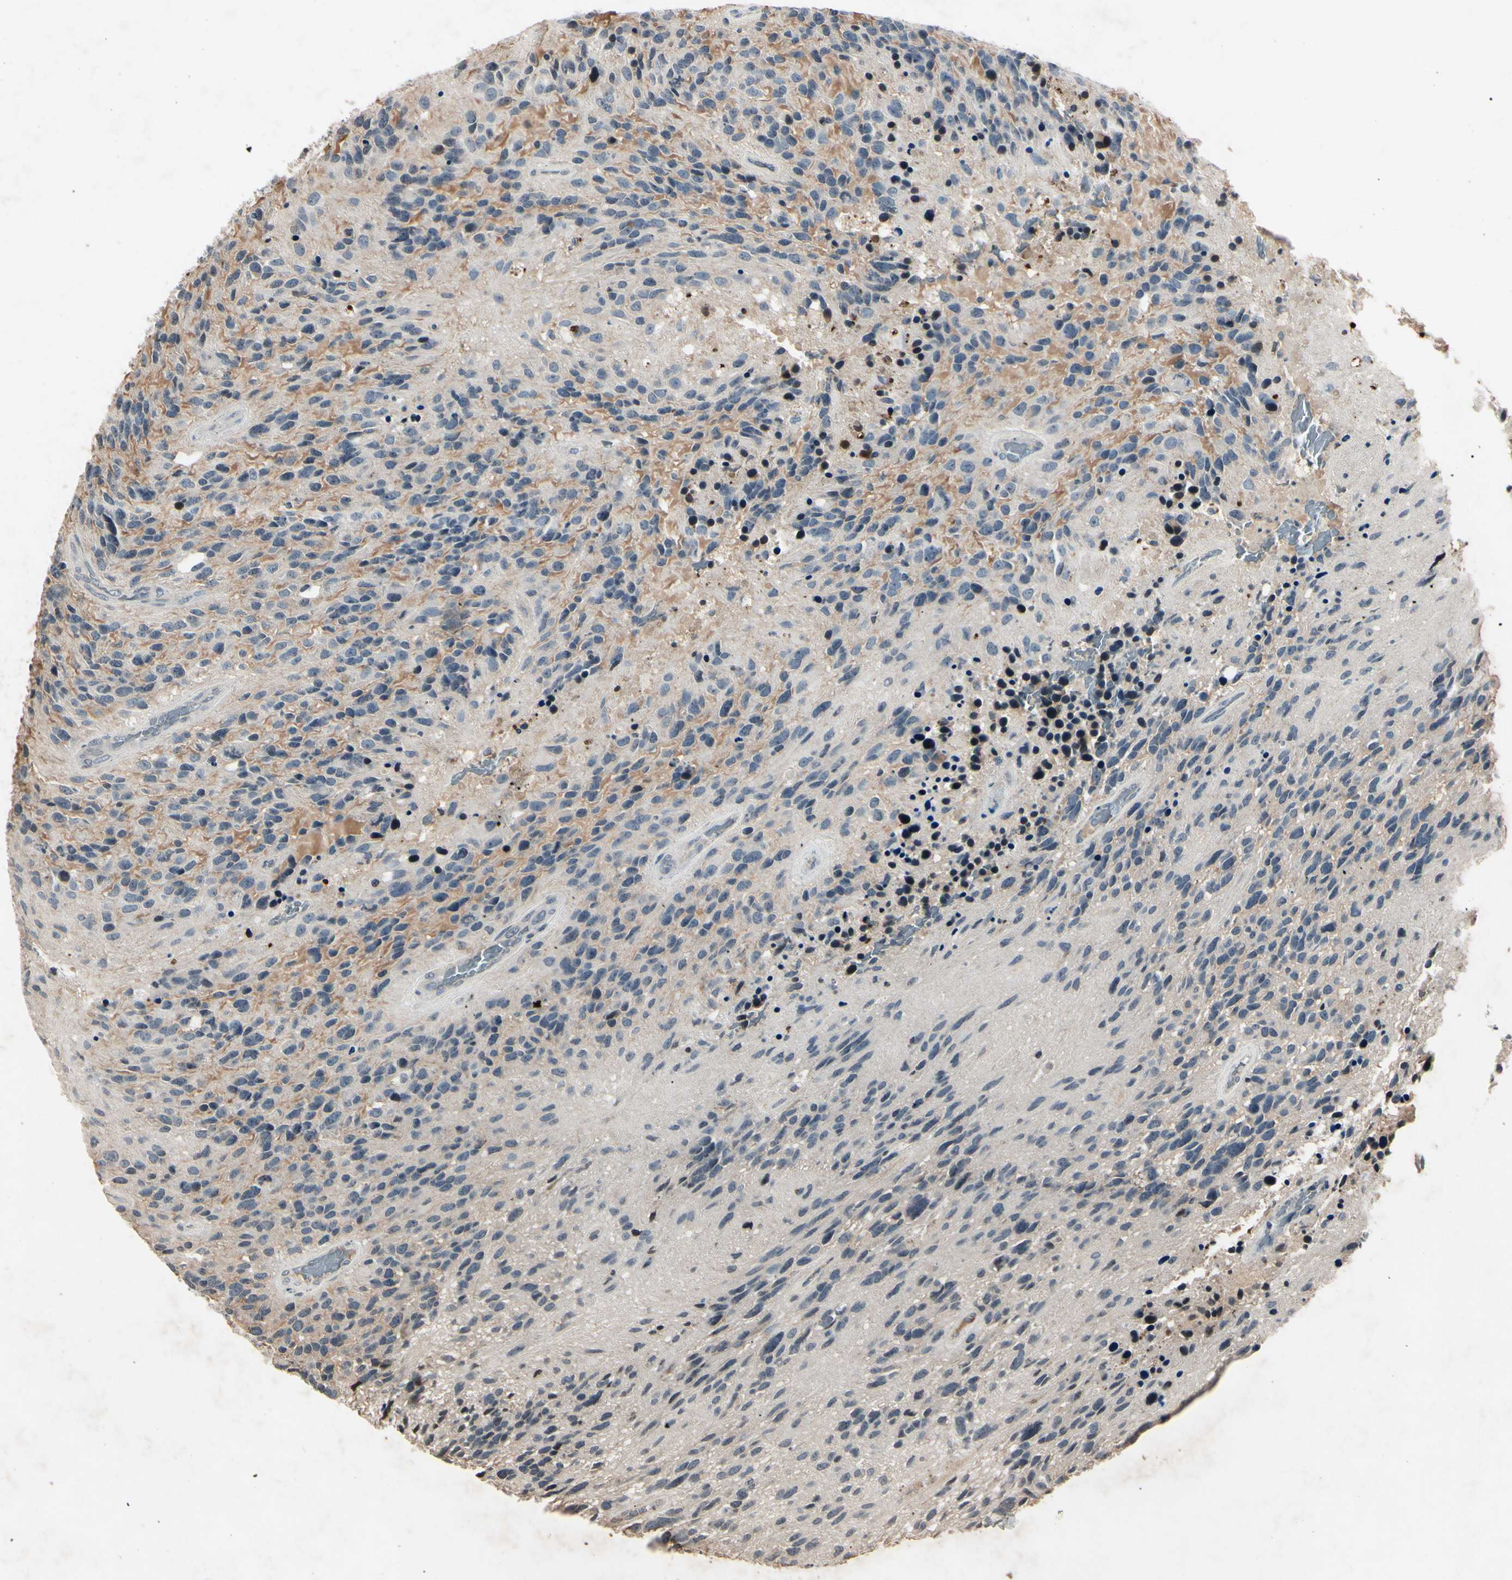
{"staining": {"intensity": "negative", "quantity": "none", "location": "none"}, "tissue": "glioma", "cell_type": "Tumor cells", "image_type": "cancer", "snomed": [{"axis": "morphology", "description": "Glioma, malignant, High grade"}, {"axis": "topography", "description": "Brain"}], "caption": "High-grade glioma (malignant) stained for a protein using IHC shows no staining tumor cells.", "gene": "AEBP1", "patient": {"sex": "female", "age": 58}}